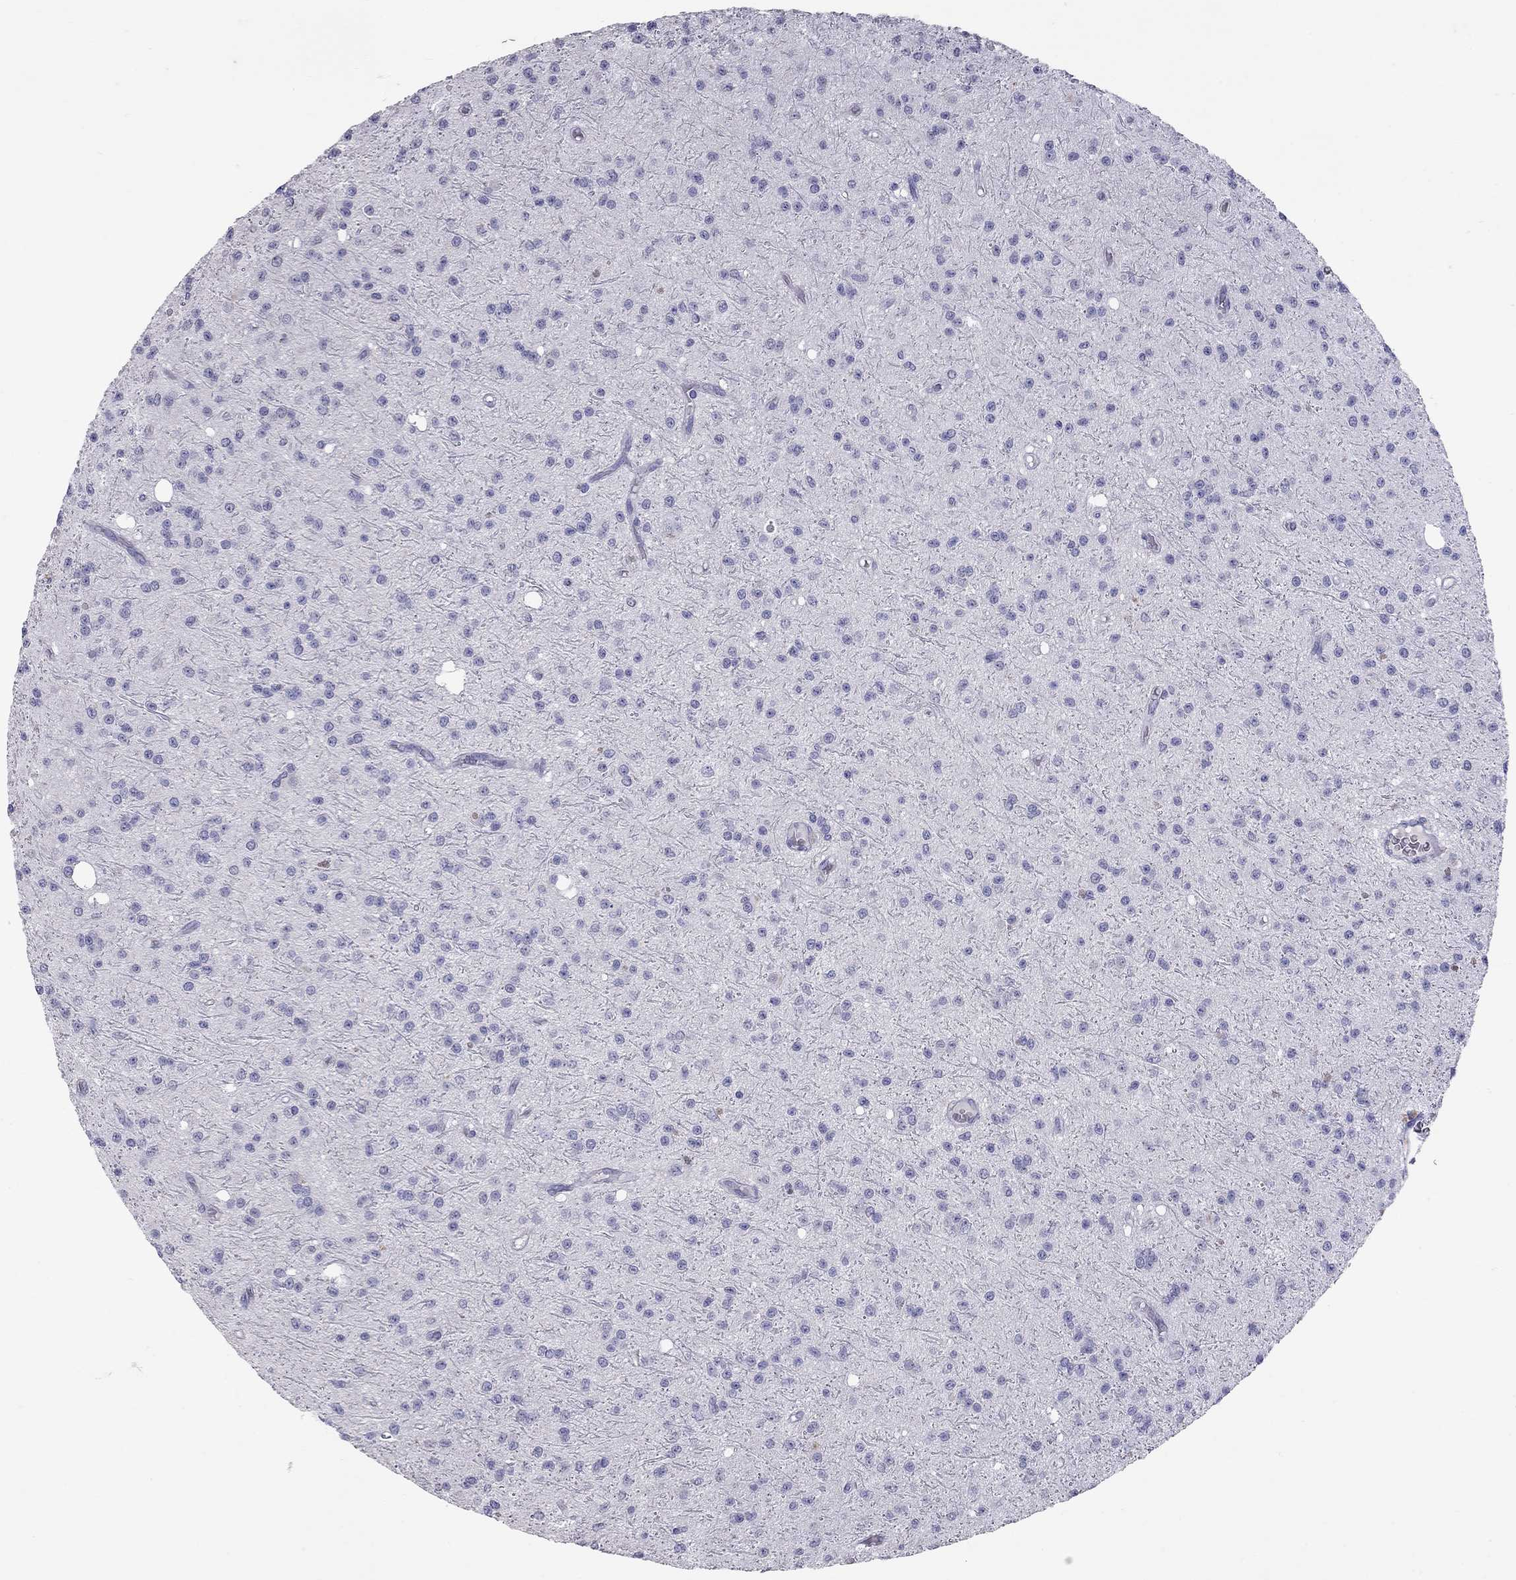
{"staining": {"intensity": "negative", "quantity": "none", "location": "none"}, "tissue": "glioma", "cell_type": "Tumor cells", "image_type": "cancer", "snomed": [{"axis": "morphology", "description": "Glioma, malignant, Low grade"}, {"axis": "topography", "description": "Brain"}], "caption": "An image of human malignant glioma (low-grade) is negative for staining in tumor cells.", "gene": "MUC16", "patient": {"sex": "male", "age": 27}}